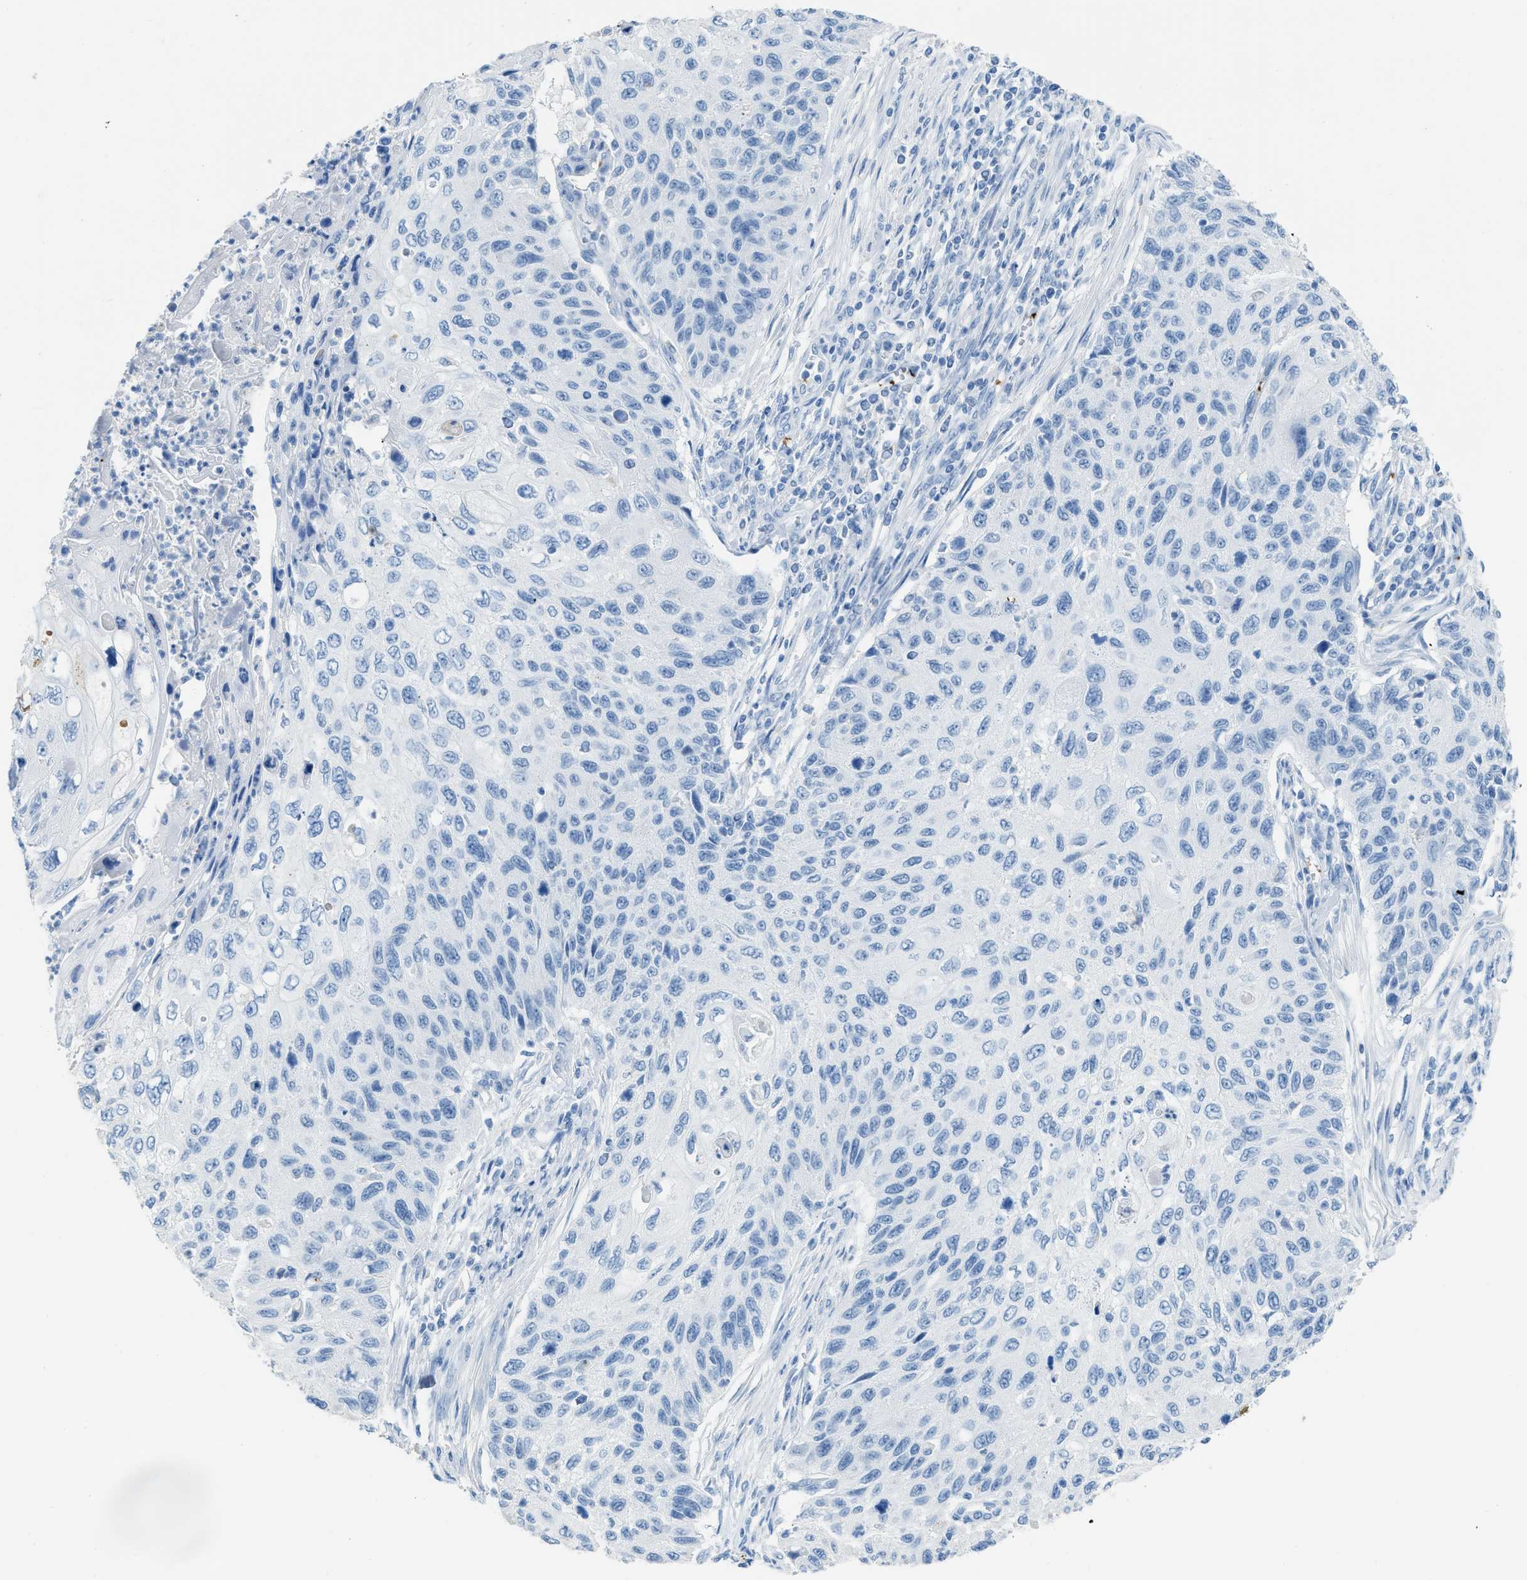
{"staining": {"intensity": "negative", "quantity": "none", "location": "none"}, "tissue": "cervical cancer", "cell_type": "Tumor cells", "image_type": "cancer", "snomed": [{"axis": "morphology", "description": "Squamous cell carcinoma, NOS"}, {"axis": "topography", "description": "Cervix"}], "caption": "Tumor cells show no significant protein positivity in cervical cancer (squamous cell carcinoma).", "gene": "FAIM2", "patient": {"sex": "female", "age": 70}}